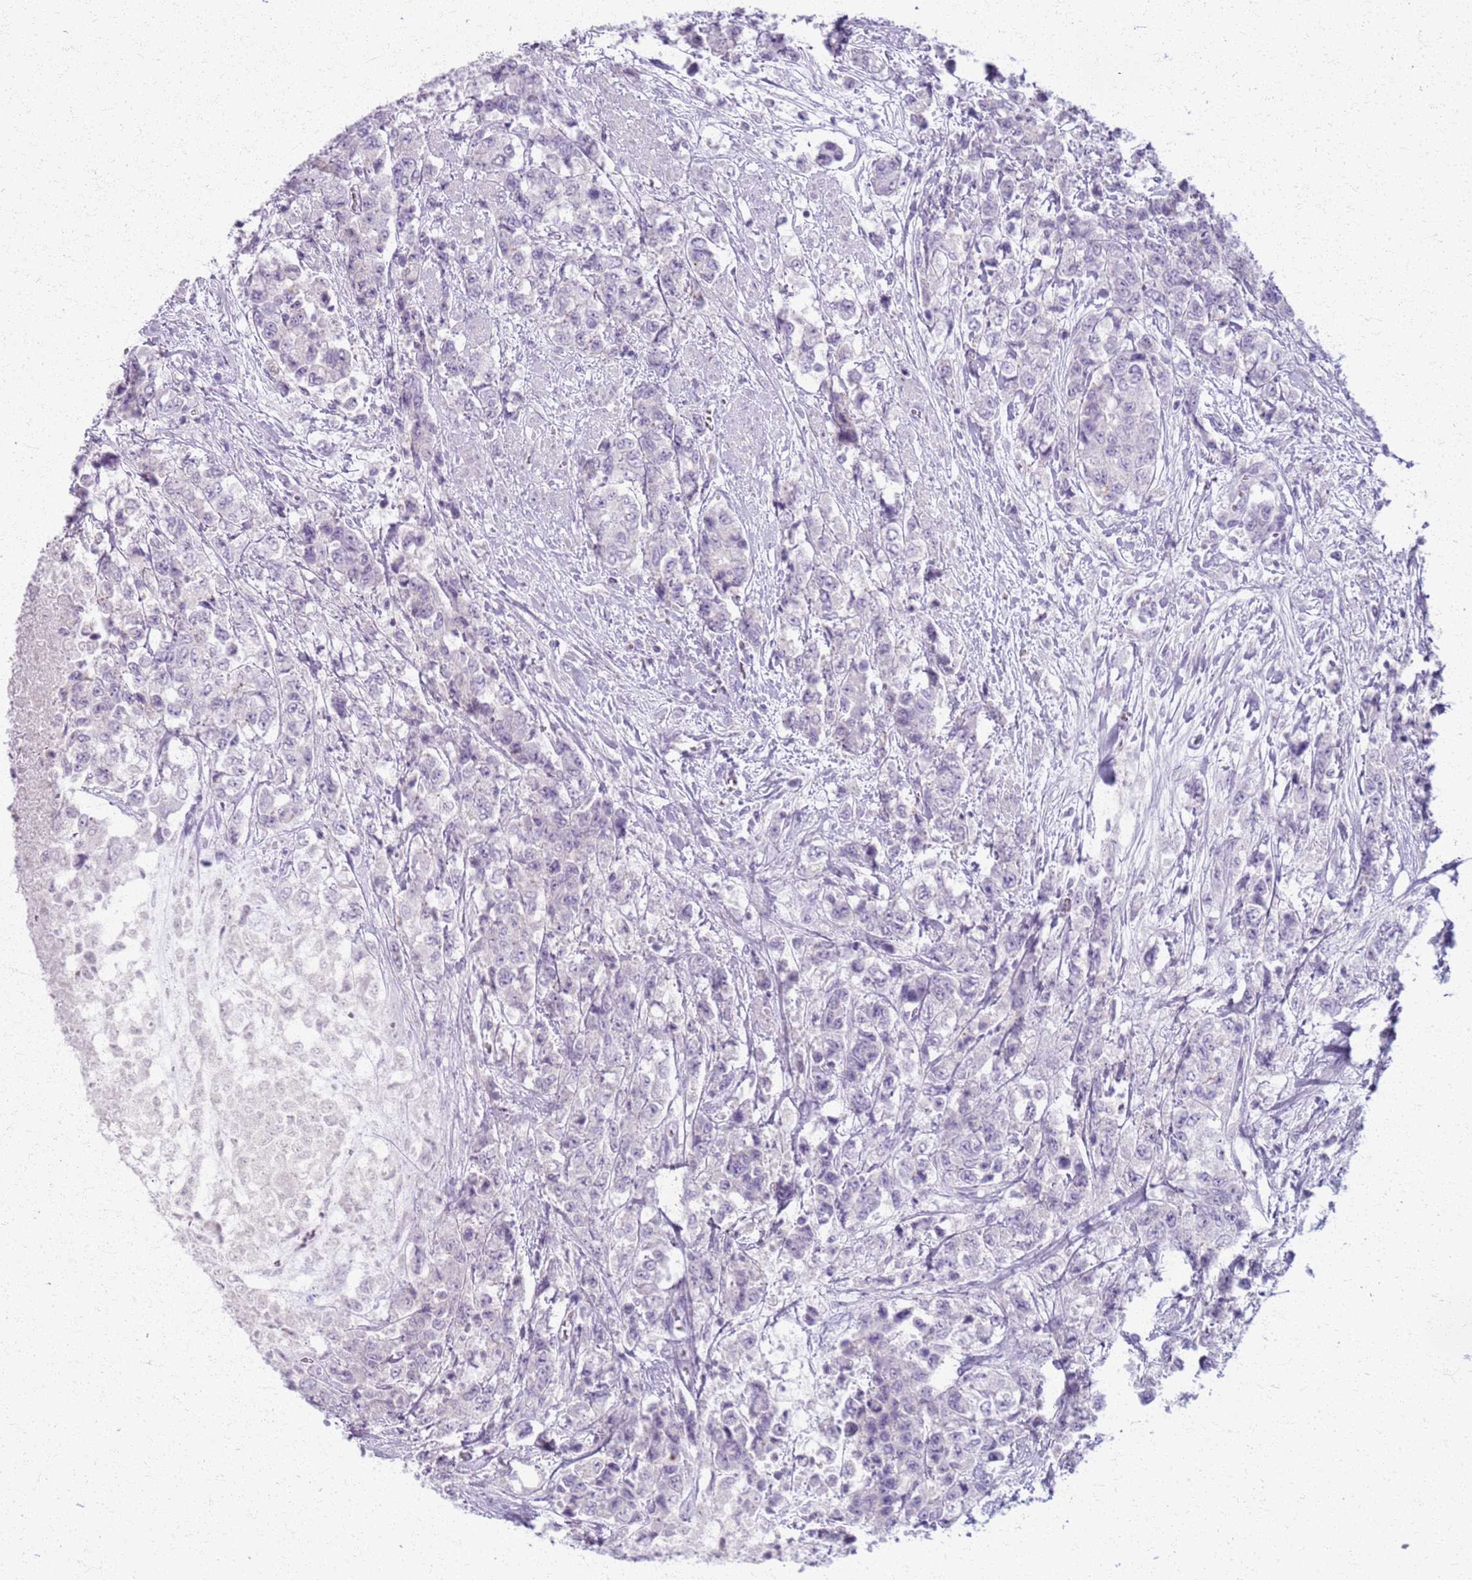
{"staining": {"intensity": "negative", "quantity": "none", "location": "none"}, "tissue": "urothelial cancer", "cell_type": "Tumor cells", "image_type": "cancer", "snomed": [{"axis": "morphology", "description": "Urothelial carcinoma, High grade"}, {"axis": "topography", "description": "Urinary bladder"}], "caption": "Tumor cells show no significant positivity in urothelial cancer.", "gene": "CSRP3", "patient": {"sex": "female", "age": 78}}